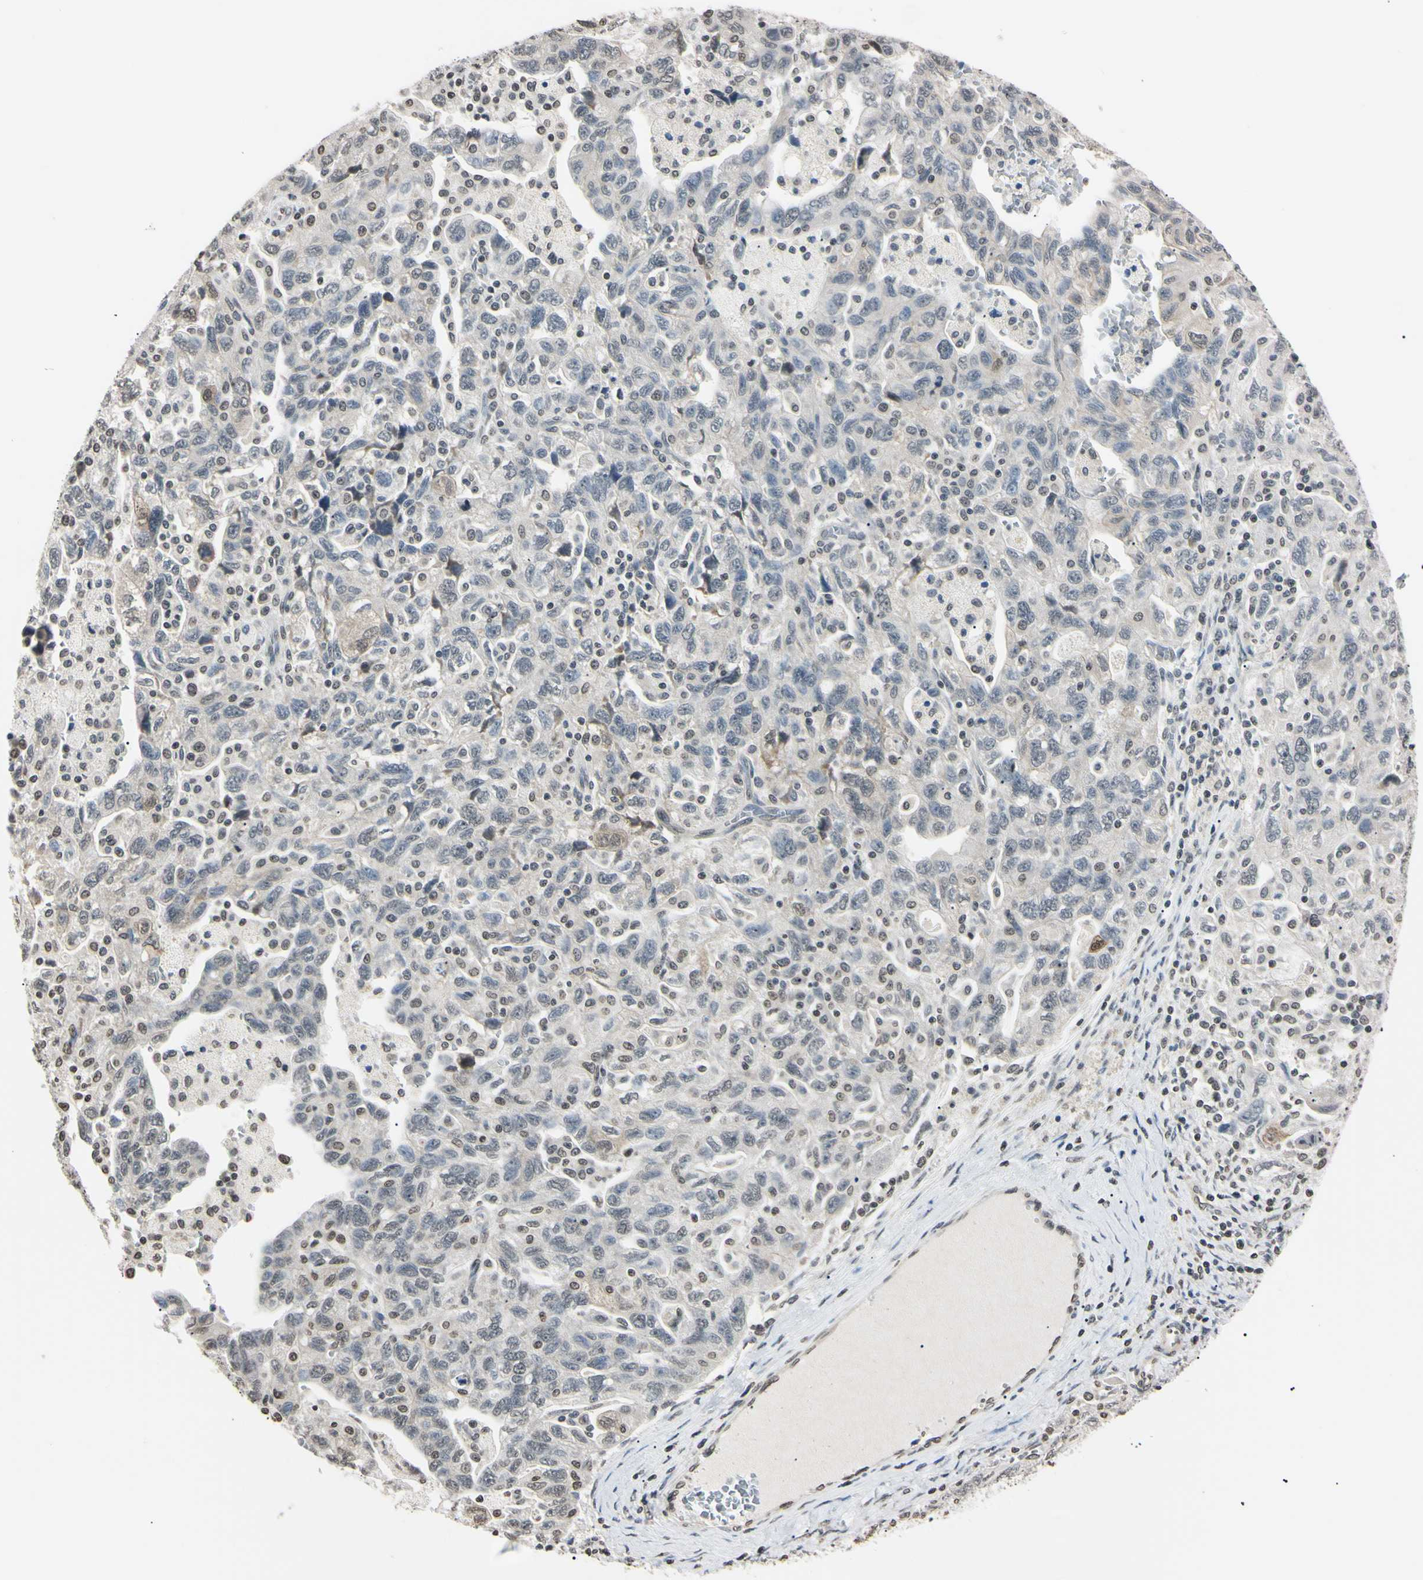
{"staining": {"intensity": "weak", "quantity": "<25%", "location": "nuclear"}, "tissue": "ovarian cancer", "cell_type": "Tumor cells", "image_type": "cancer", "snomed": [{"axis": "morphology", "description": "Carcinoma, NOS"}, {"axis": "morphology", "description": "Cystadenocarcinoma, serous, NOS"}, {"axis": "topography", "description": "Ovary"}], "caption": "DAB immunohistochemical staining of human ovarian cancer demonstrates no significant expression in tumor cells. Nuclei are stained in blue.", "gene": "CDC45", "patient": {"sex": "female", "age": 69}}